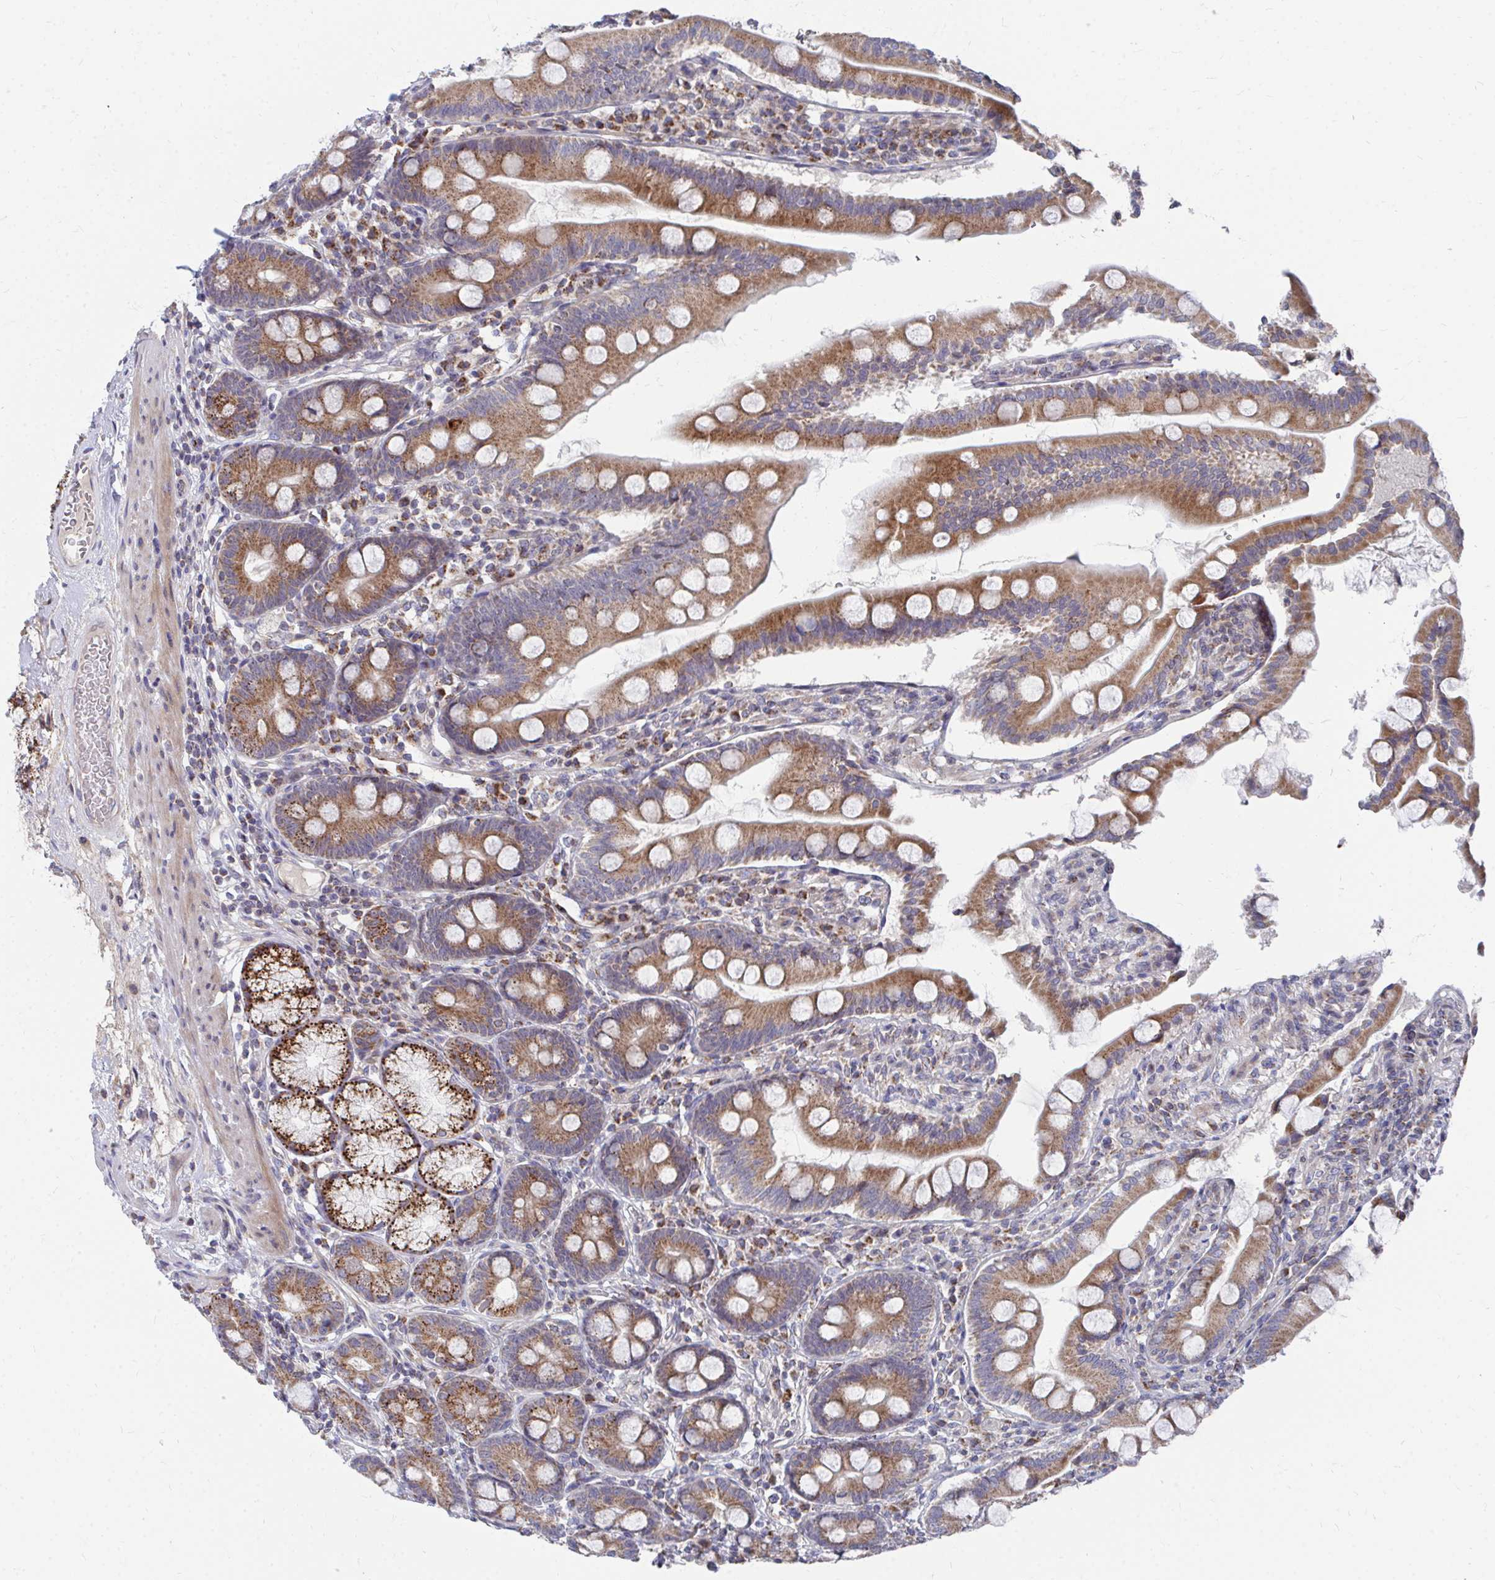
{"staining": {"intensity": "moderate", "quantity": ">75%", "location": "cytoplasmic/membranous"}, "tissue": "duodenum", "cell_type": "Glandular cells", "image_type": "normal", "snomed": [{"axis": "morphology", "description": "Normal tissue, NOS"}, {"axis": "topography", "description": "Duodenum"}], "caption": "Immunohistochemistry (DAB (3,3'-diaminobenzidine)) staining of normal human duodenum demonstrates moderate cytoplasmic/membranous protein positivity in approximately >75% of glandular cells. (brown staining indicates protein expression, while blue staining denotes nuclei).", "gene": "PEX3", "patient": {"sex": "female", "age": 67}}